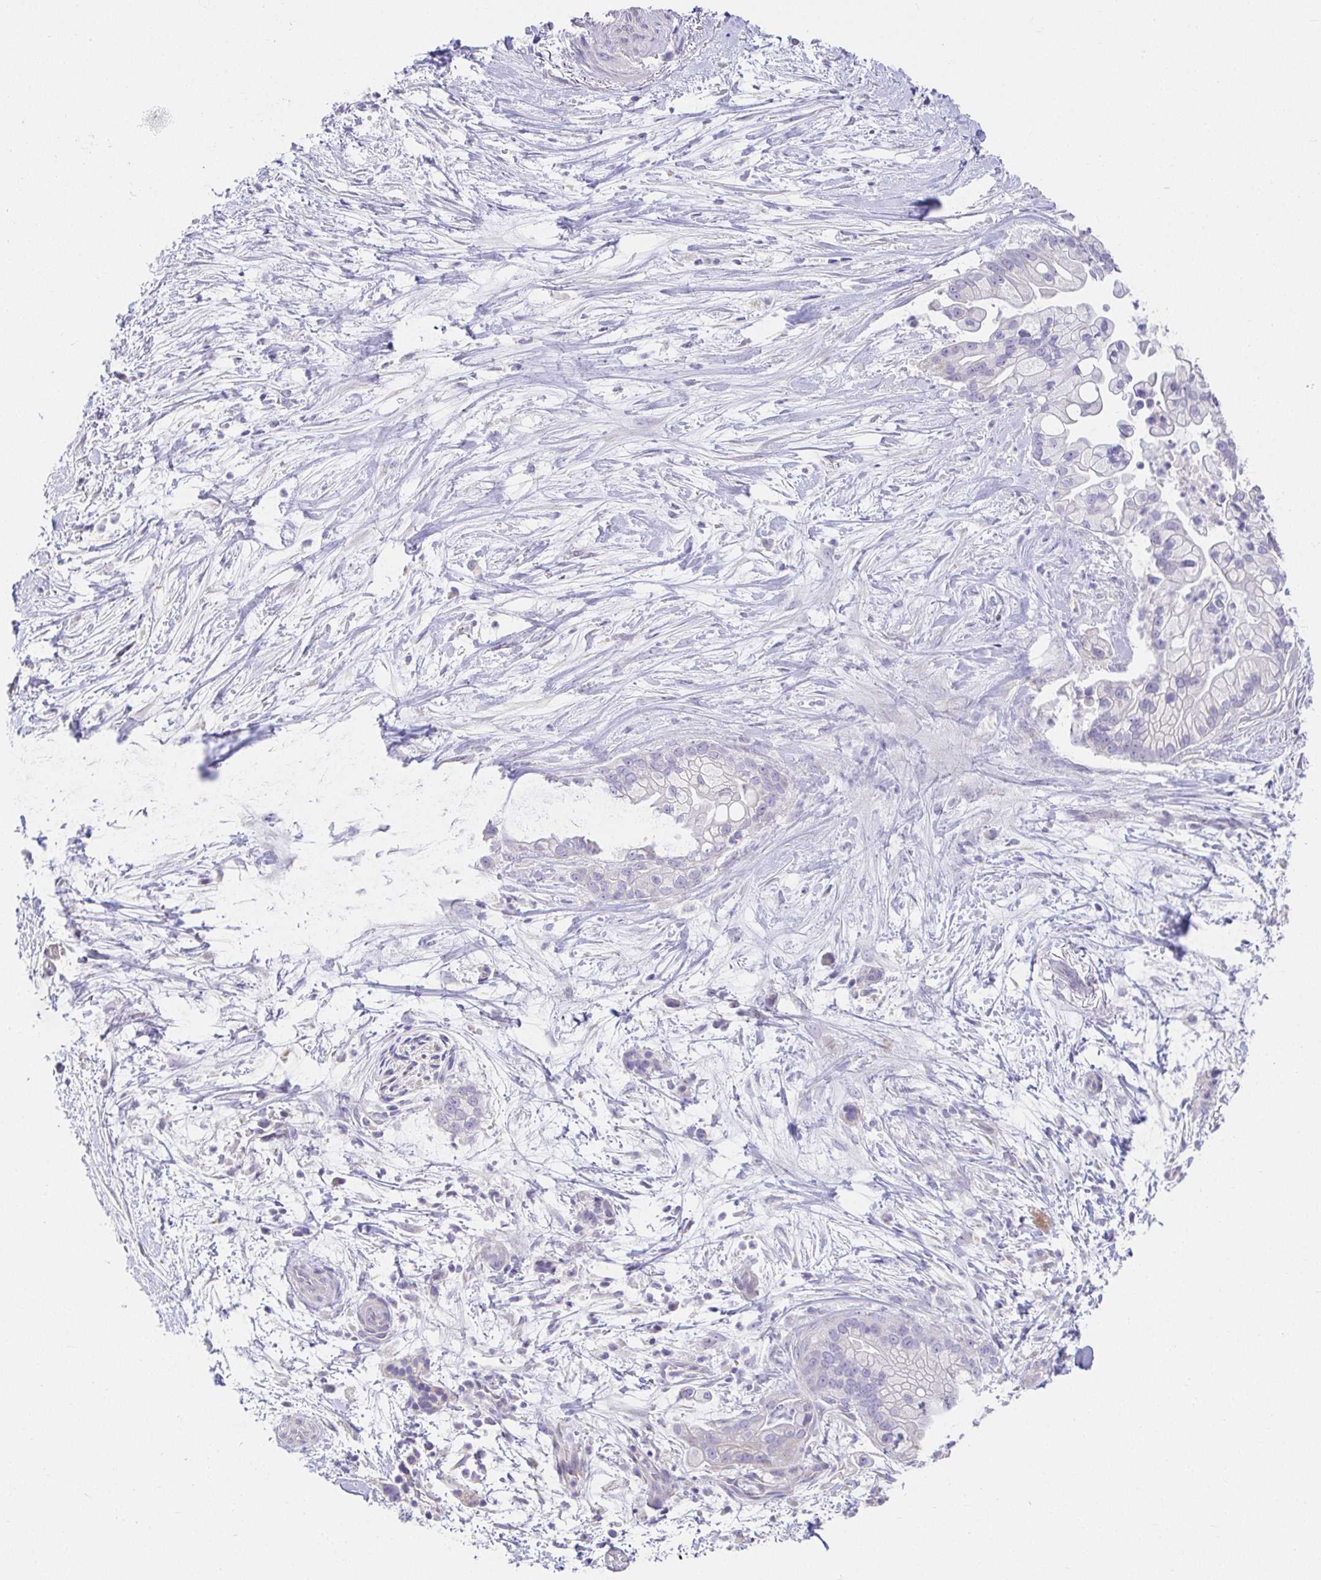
{"staining": {"intensity": "negative", "quantity": "none", "location": "none"}, "tissue": "pancreatic cancer", "cell_type": "Tumor cells", "image_type": "cancer", "snomed": [{"axis": "morphology", "description": "Adenocarcinoma, NOS"}, {"axis": "topography", "description": "Pancreas"}], "caption": "This is an immunohistochemistry (IHC) micrograph of pancreatic cancer (adenocarcinoma). There is no staining in tumor cells.", "gene": "VGLL1", "patient": {"sex": "female", "age": 69}}